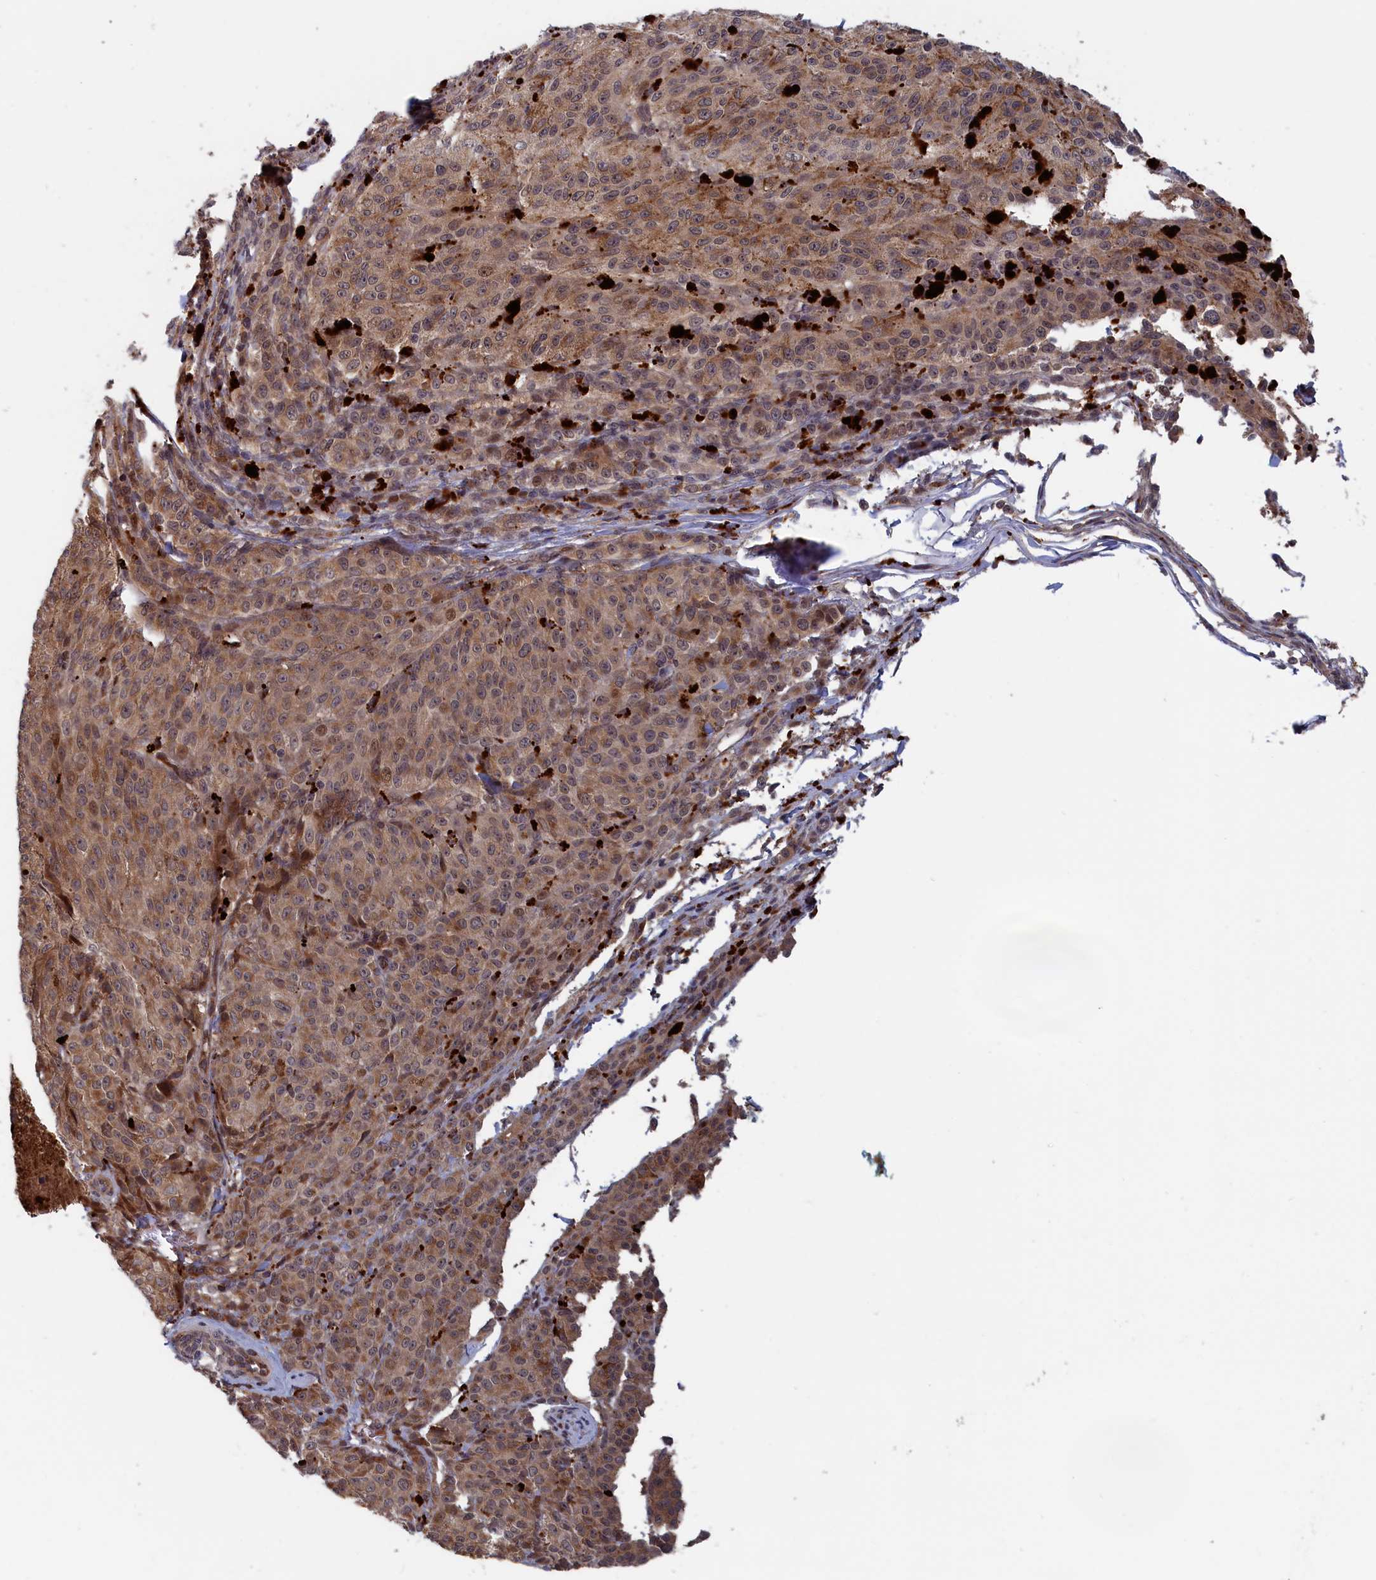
{"staining": {"intensity": "moderate", "quantity": ">75%", "location": "cytoplasmic/membranous"}, "tissue": "melanoma", "cell_type": "Tumor cells", "image_type": "cancer", "snomed": [{"axis": "morphology", "description": "Malignant melanoma, NOS"}, {"axis": "topography", "description": "Skin"}], "caption": "Moderate cytoplasmic/membranous protein staining is present in about >75% of tumor cells in malignant melanoma. The protein of interest is stained brown, and the nuclei are stained in blue (DAB (3,3'-diaminobenzidine) IHC with brightfield microscopy, high magnification).", "gene": "TRAPPC2L", "patient": {"sex": "female", "age": 52}}